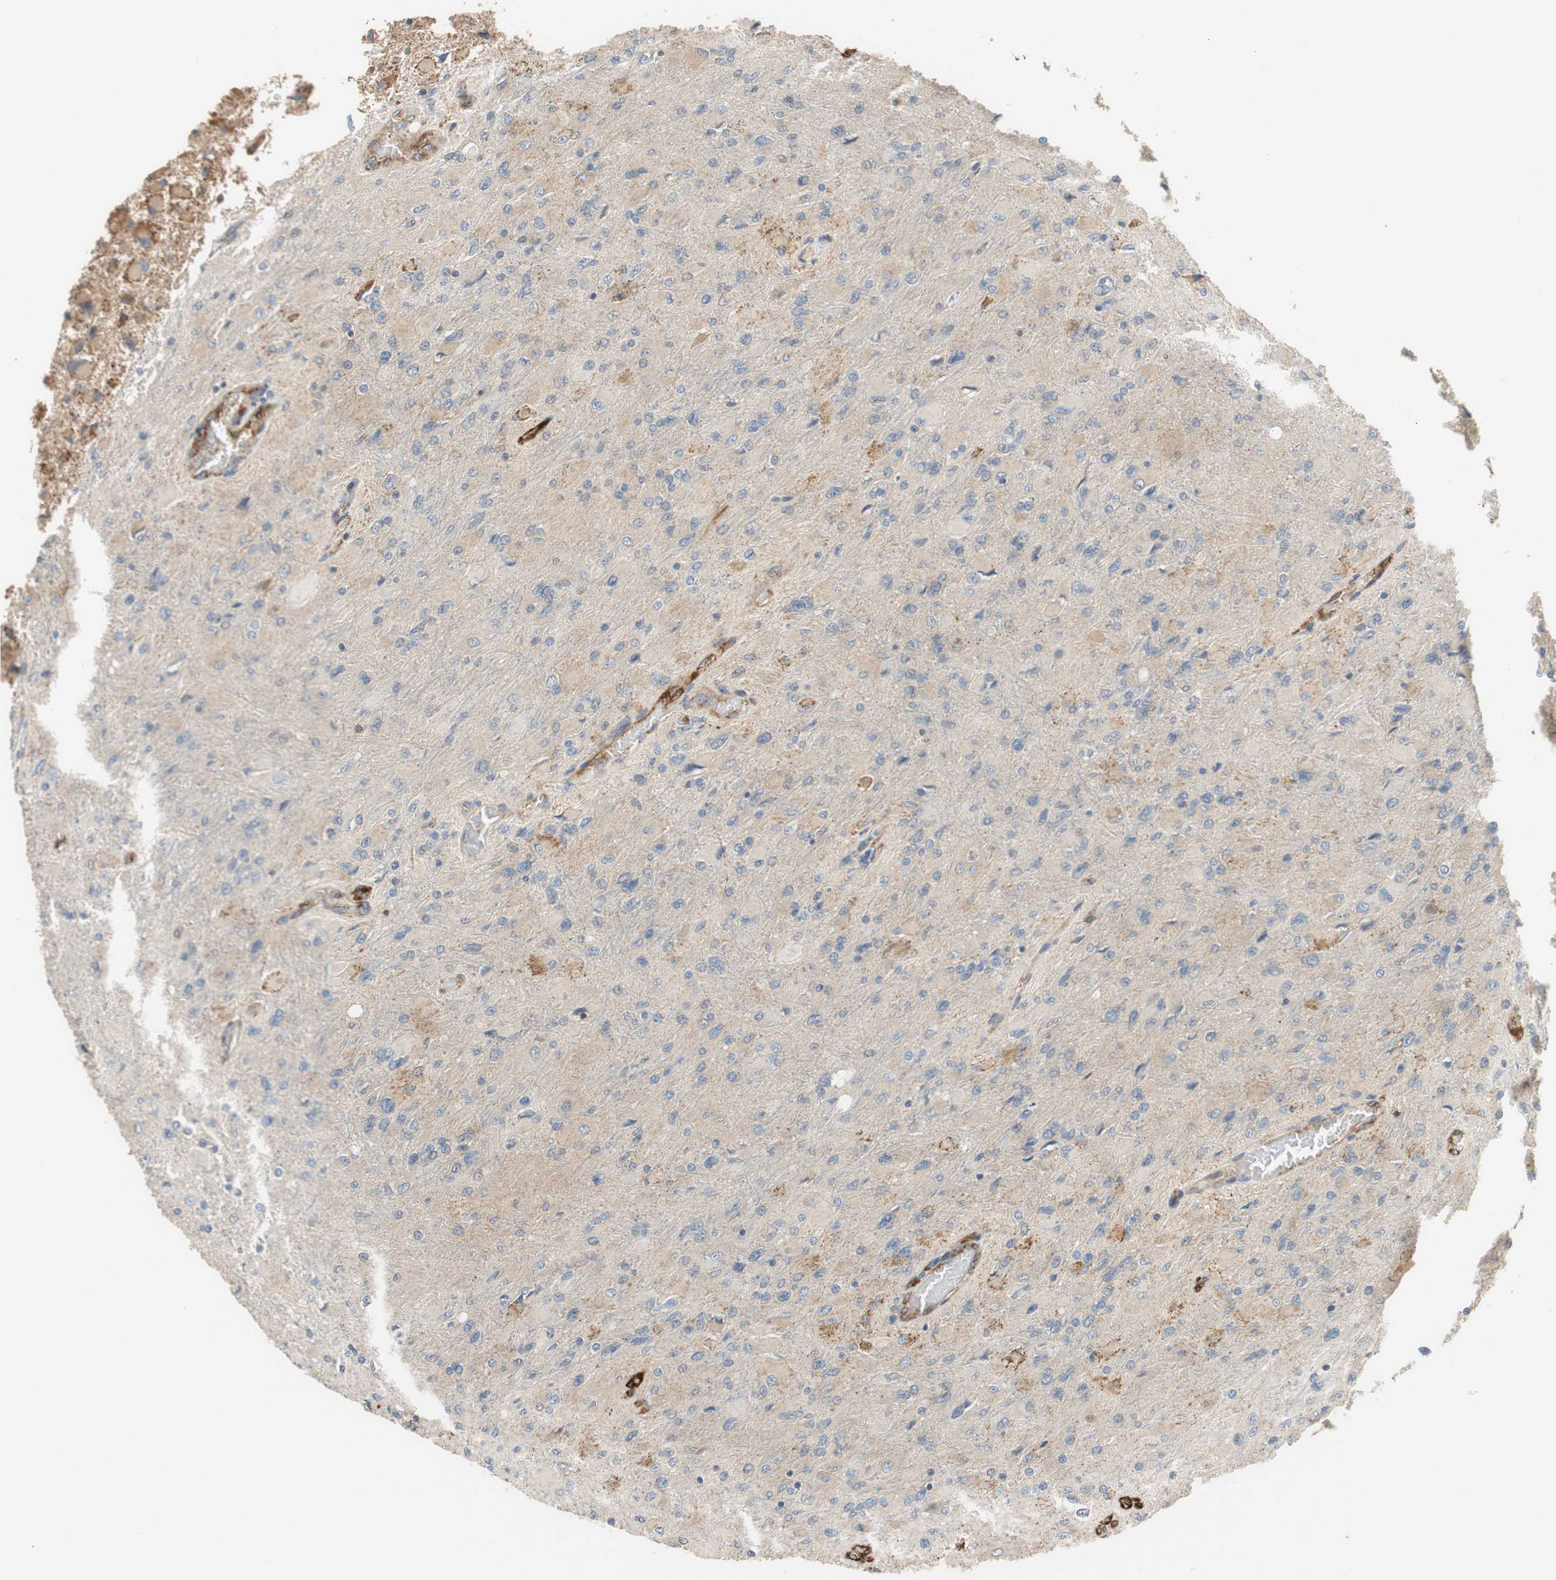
{"staining": {"intensity": "weak", "quantity": "<25%", "location": "cytoplasmic/membranous"}, "tissue": "glioma", "cell_type": "Tumor cells", "image_type": "cancer", "snomed": [{"axis": "morphology", "description": "Glioma, malignant, High grade"}, {"axis": "topography", "description": "Cerebral cortex"}], "caption": "Tumor cells show no significant protein expression in malignant high-grade glioma. (DAB immunohistochemistry with hematoxylin counter stain).", "gene": "ALPL", "patient": {"sex": "female", "age": 36}}